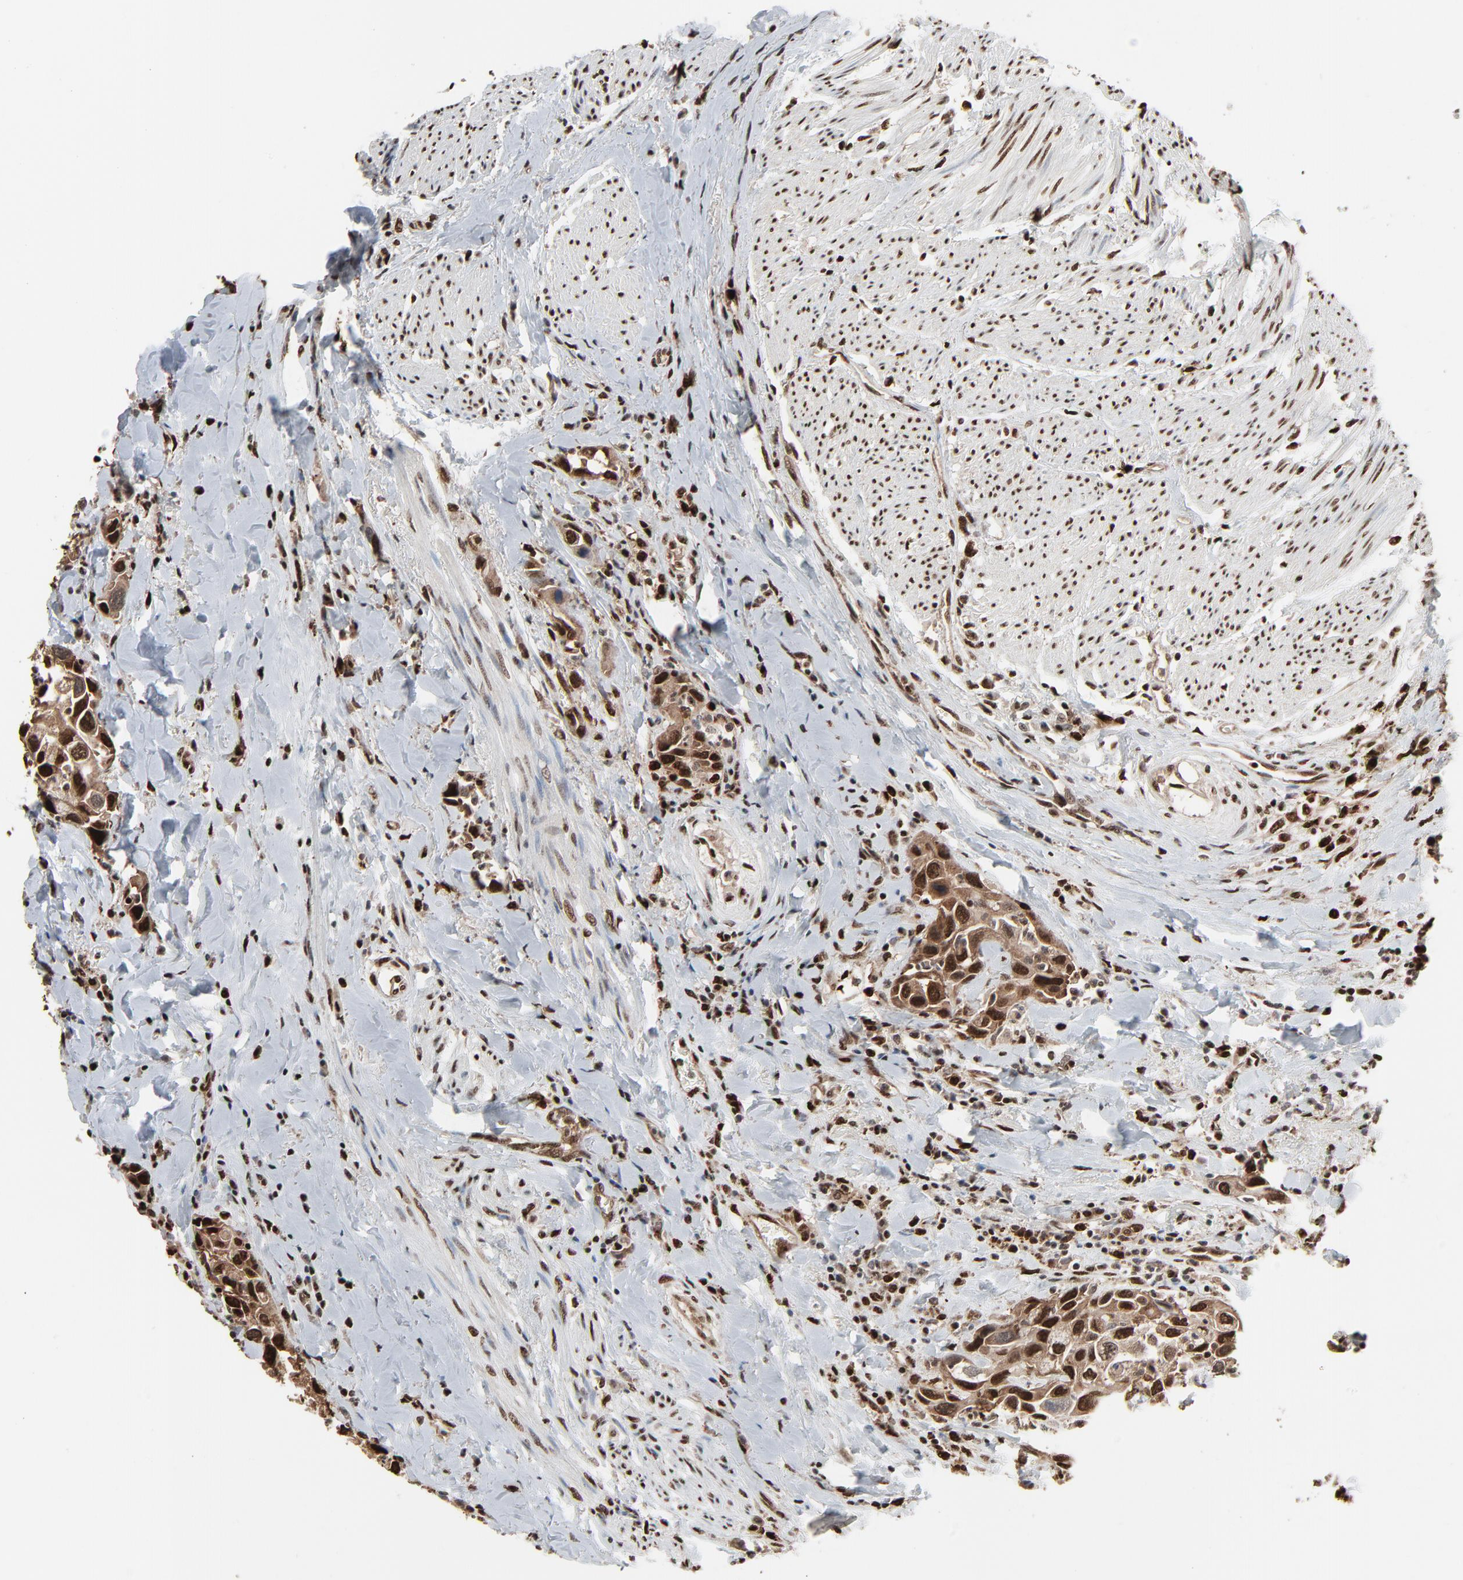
{"staining": {"intensity": "strong", "quantity": ">75%", "location": "cytoplasmic/membranous,nuclear"}, "tissue": "urothelial cancer", "cell_type": "Tumor cells", "image_type": "cancer", "snomed": [{"axis": "morphology", "description": "Urothelial carcinoma, High grade"}, {"axis": "topography", "description": "Urinary bladder"}], "caption": "Urothelial cancer stained with a protein marker exhibits strong staining in tumor cells.", "gene": "MEIS2", "patient": {"sex": "male", "age": 66}}